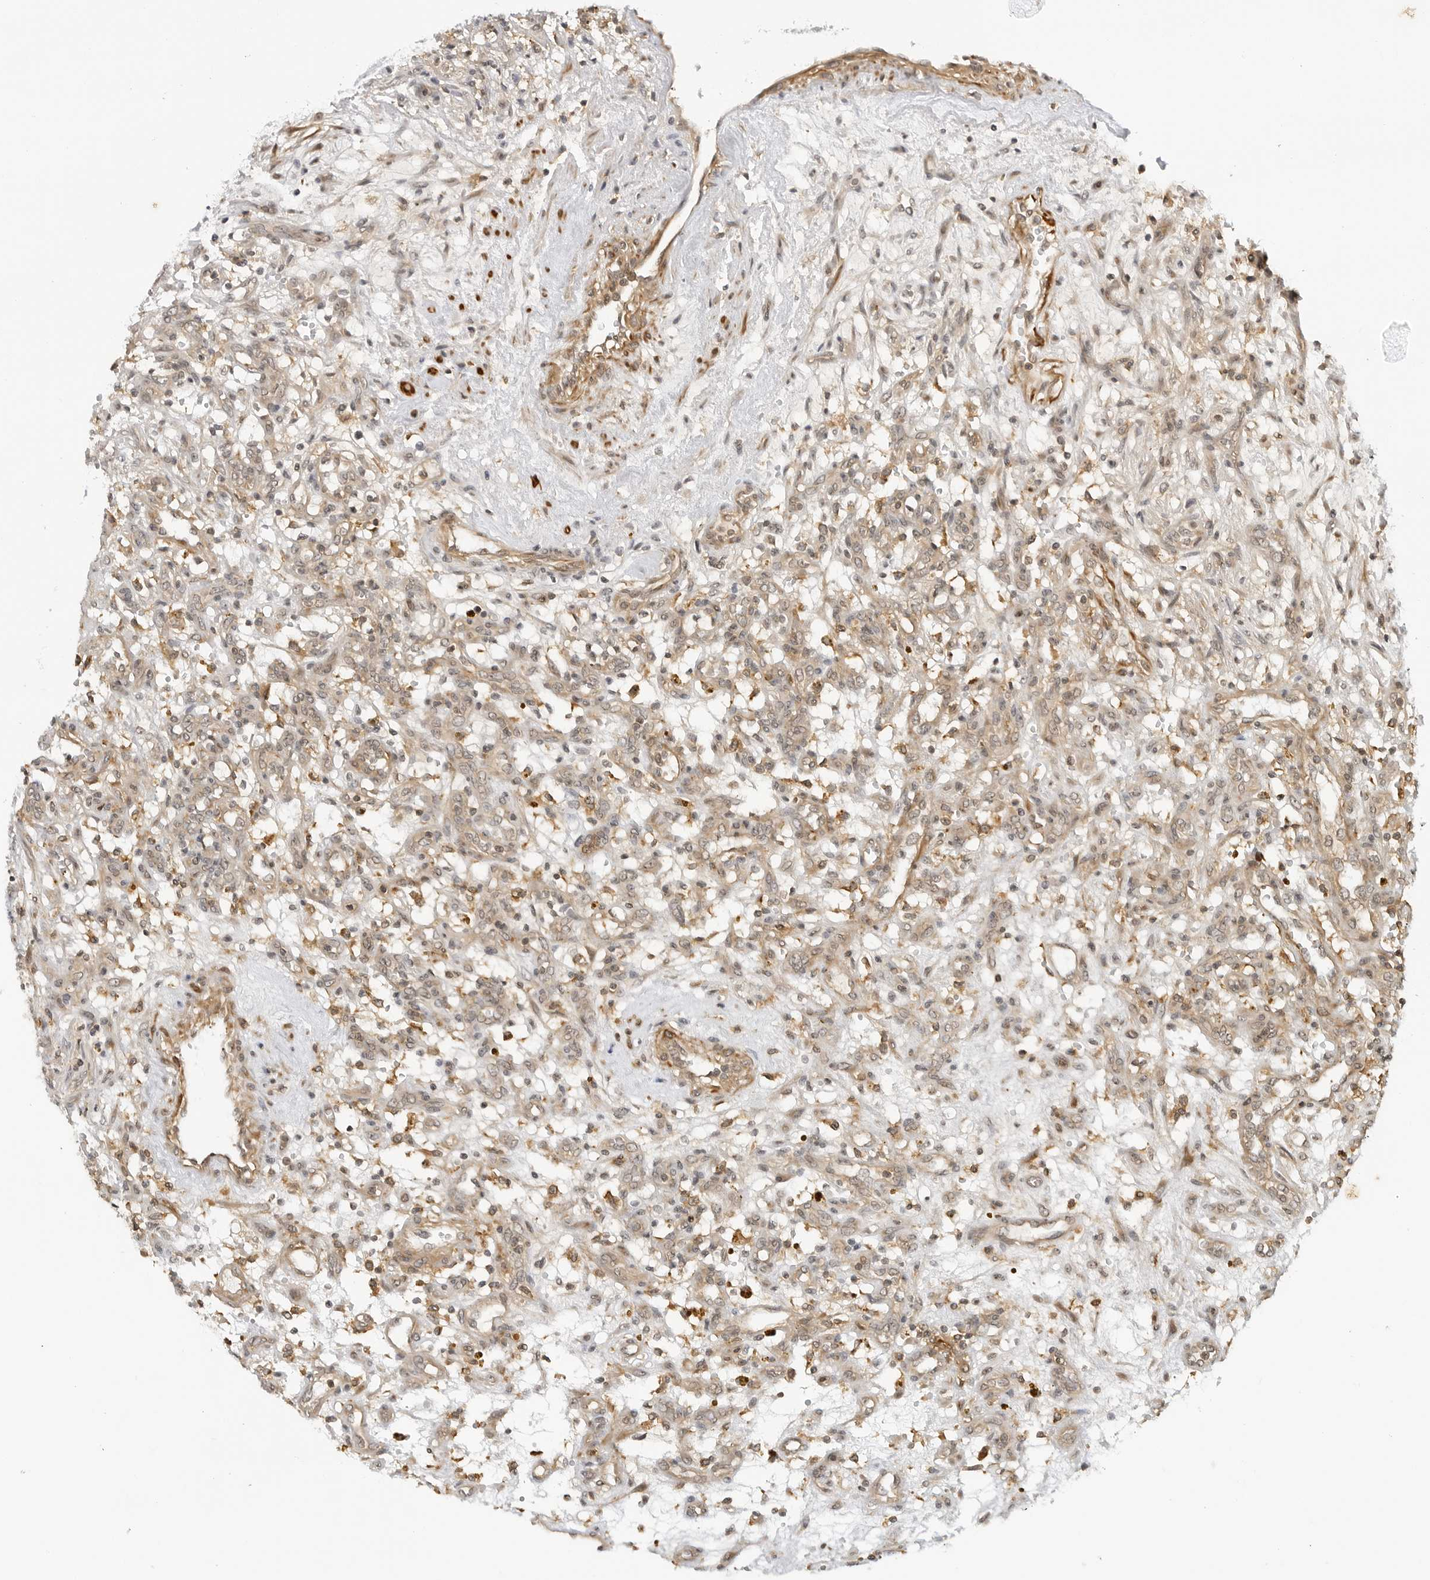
{"staining": {"intensity": "weak", "quantity": "<25%", "location": "cytoplasmic/membranous"}, "tissue": "renal cancer", "cell_type": "Tumor cells", "image_type": "cancer", "snomed": [{"axis": "morphology", "description": "Adenocarcinoma, NOS"}, {"axis": "topography", "description": "Kidney"}], "caption": "Protein analysis of renal adenocarcinoma displays no significant positivity in tumor cells.", "gene": "MAP2K5", "patient": {"sex": "female", "age": 57}}